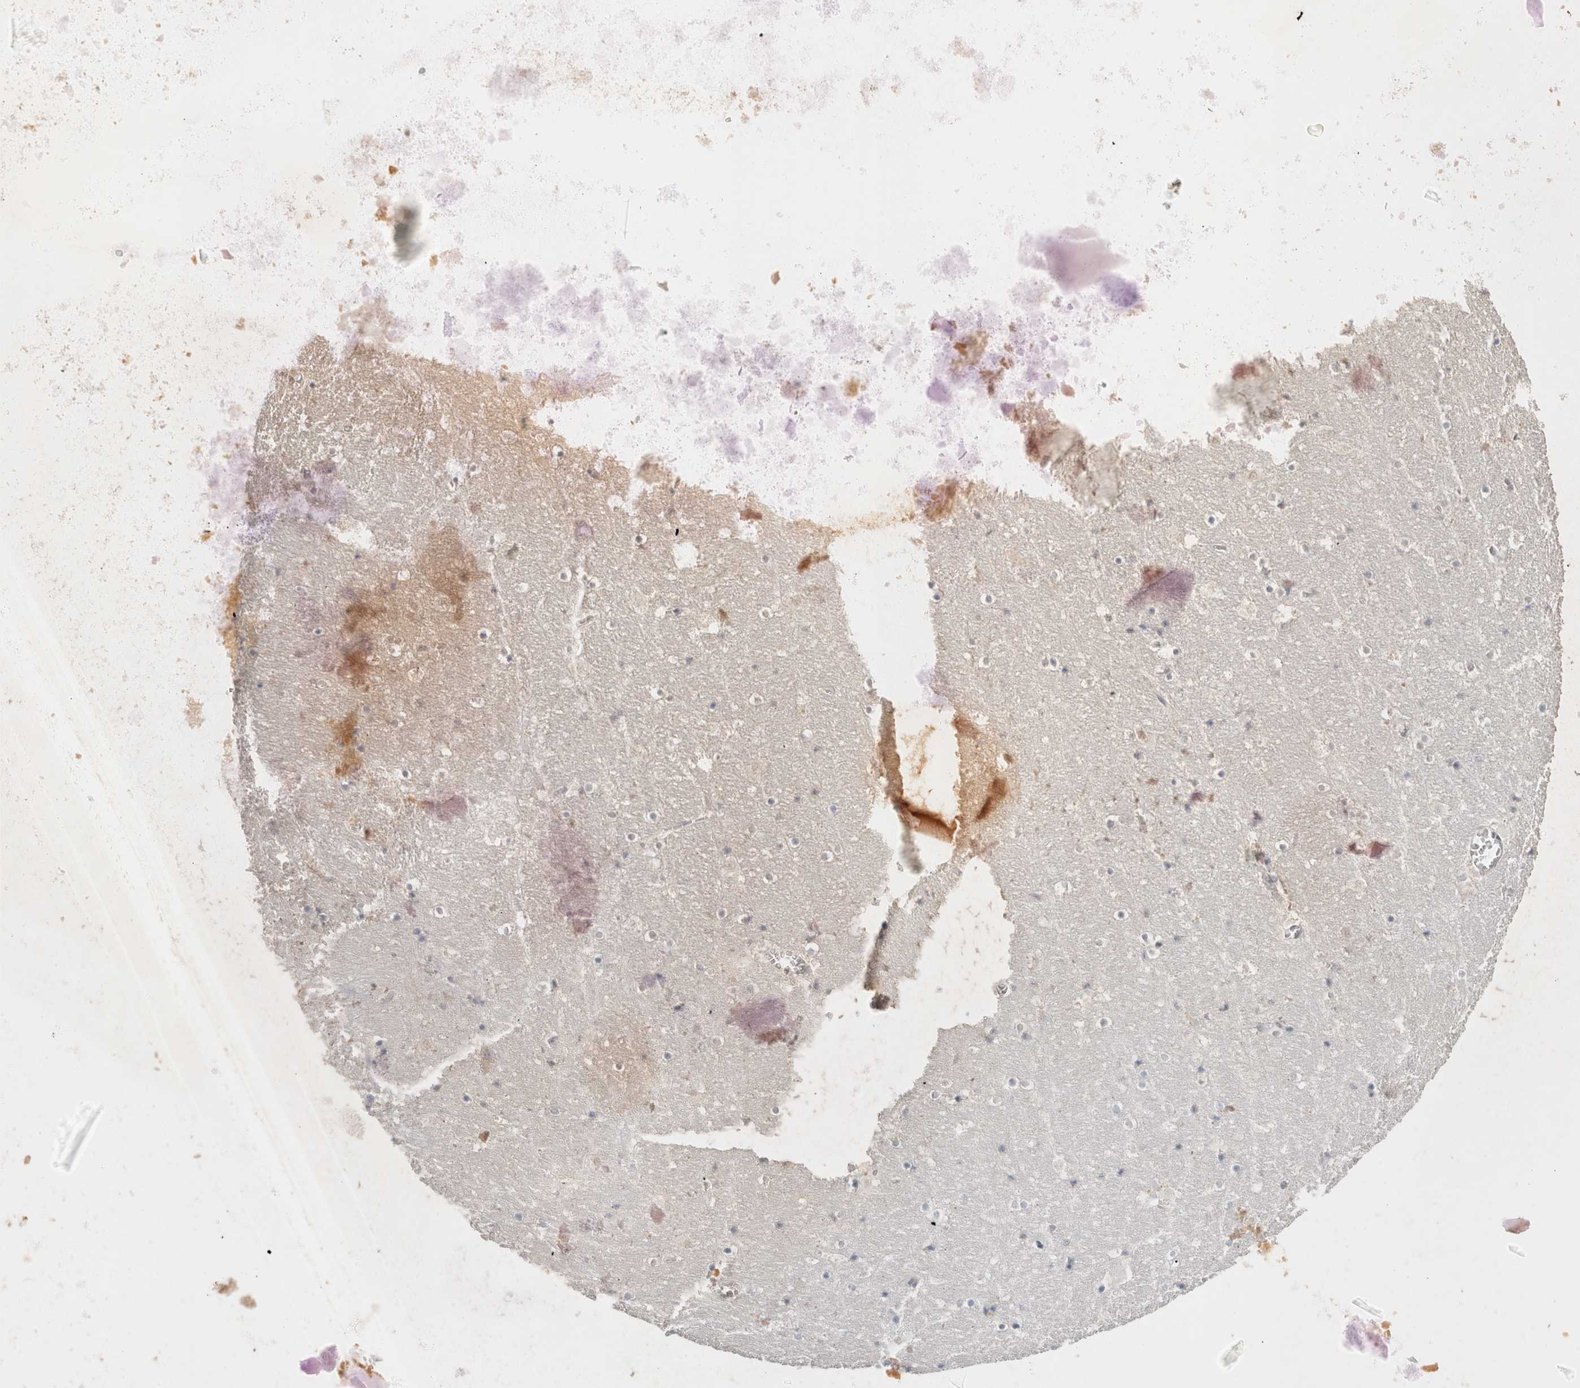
{"staining": {"intensity": "negative", "quantity": "none", "location": "none"}, "tissue": "hippocampus", "cell_type": "Glial cells", "image_type": "normal", "snomed": [{"axis": "morphology", "description": "Normal tissue, NOS"}, {"axis": "topography", "description": "Hippocampus"}], "caption": "Glial cells show no significant protein expression in benign hippocampus. The staining is performed using DAB (3,3'-diaminobenzidine) brown chromogen with nuclei counter-stained in using hematoxylin.", "gene": "ZNF23", "patient": {"sex": "male", "age": 45}}